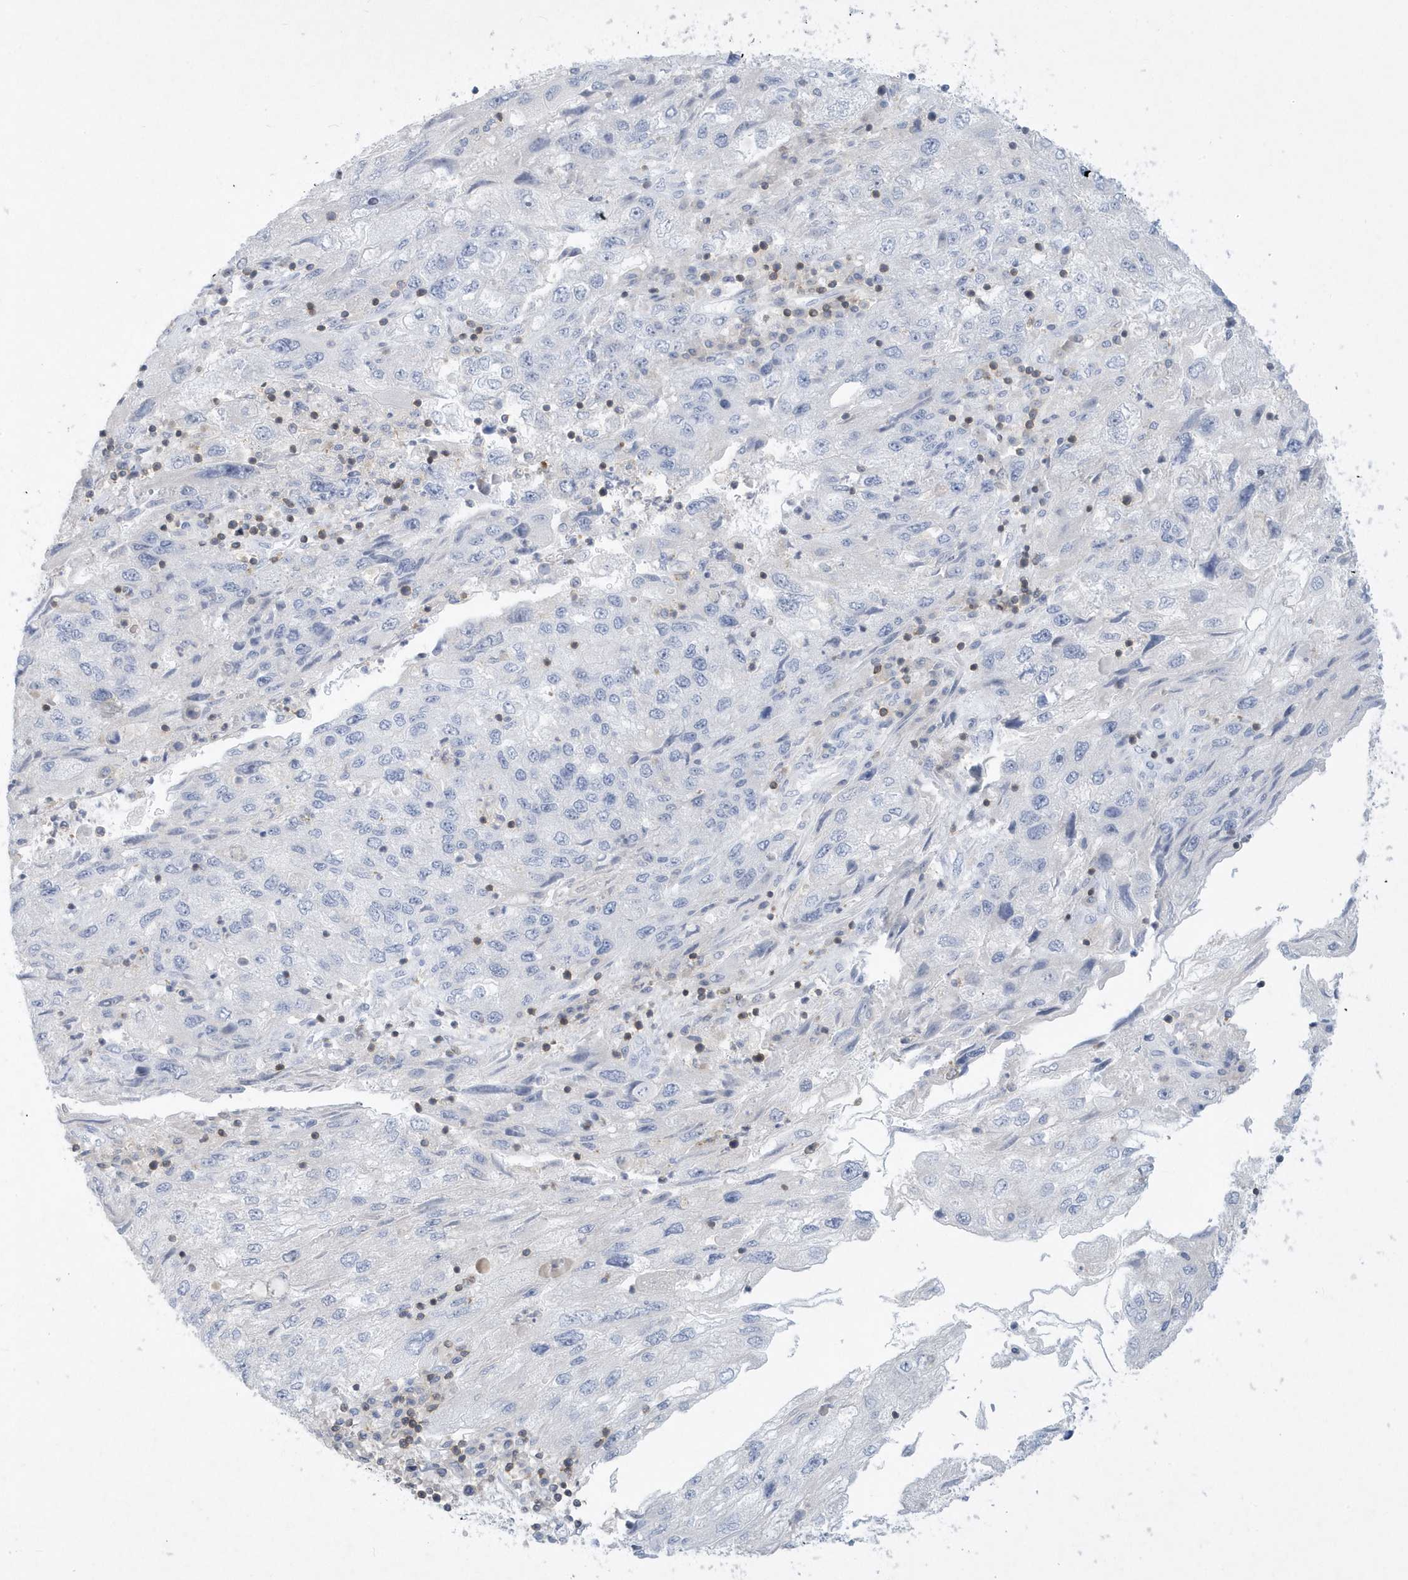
{"staining": {"intensity": "negative", "quantity": "none", "location": "none"}, "tissue": "endometrial cancer", "cell_type": "Tumor cells", "image_type": "cancer", "snomed": [{"axis": "morphology", "description": "Adenocarcinoma, NOS"}, {"axis": "topography", "description": "Endometrium"}], "caption": "High magnification brightfield microscopy of endometrial cancer stained with DAB (brown) and counterstained with hematoxylin (blue): tumor cells show no significant positivity.", "gene": "PSD4", "patient": {"sex": "female", "age": 49}}